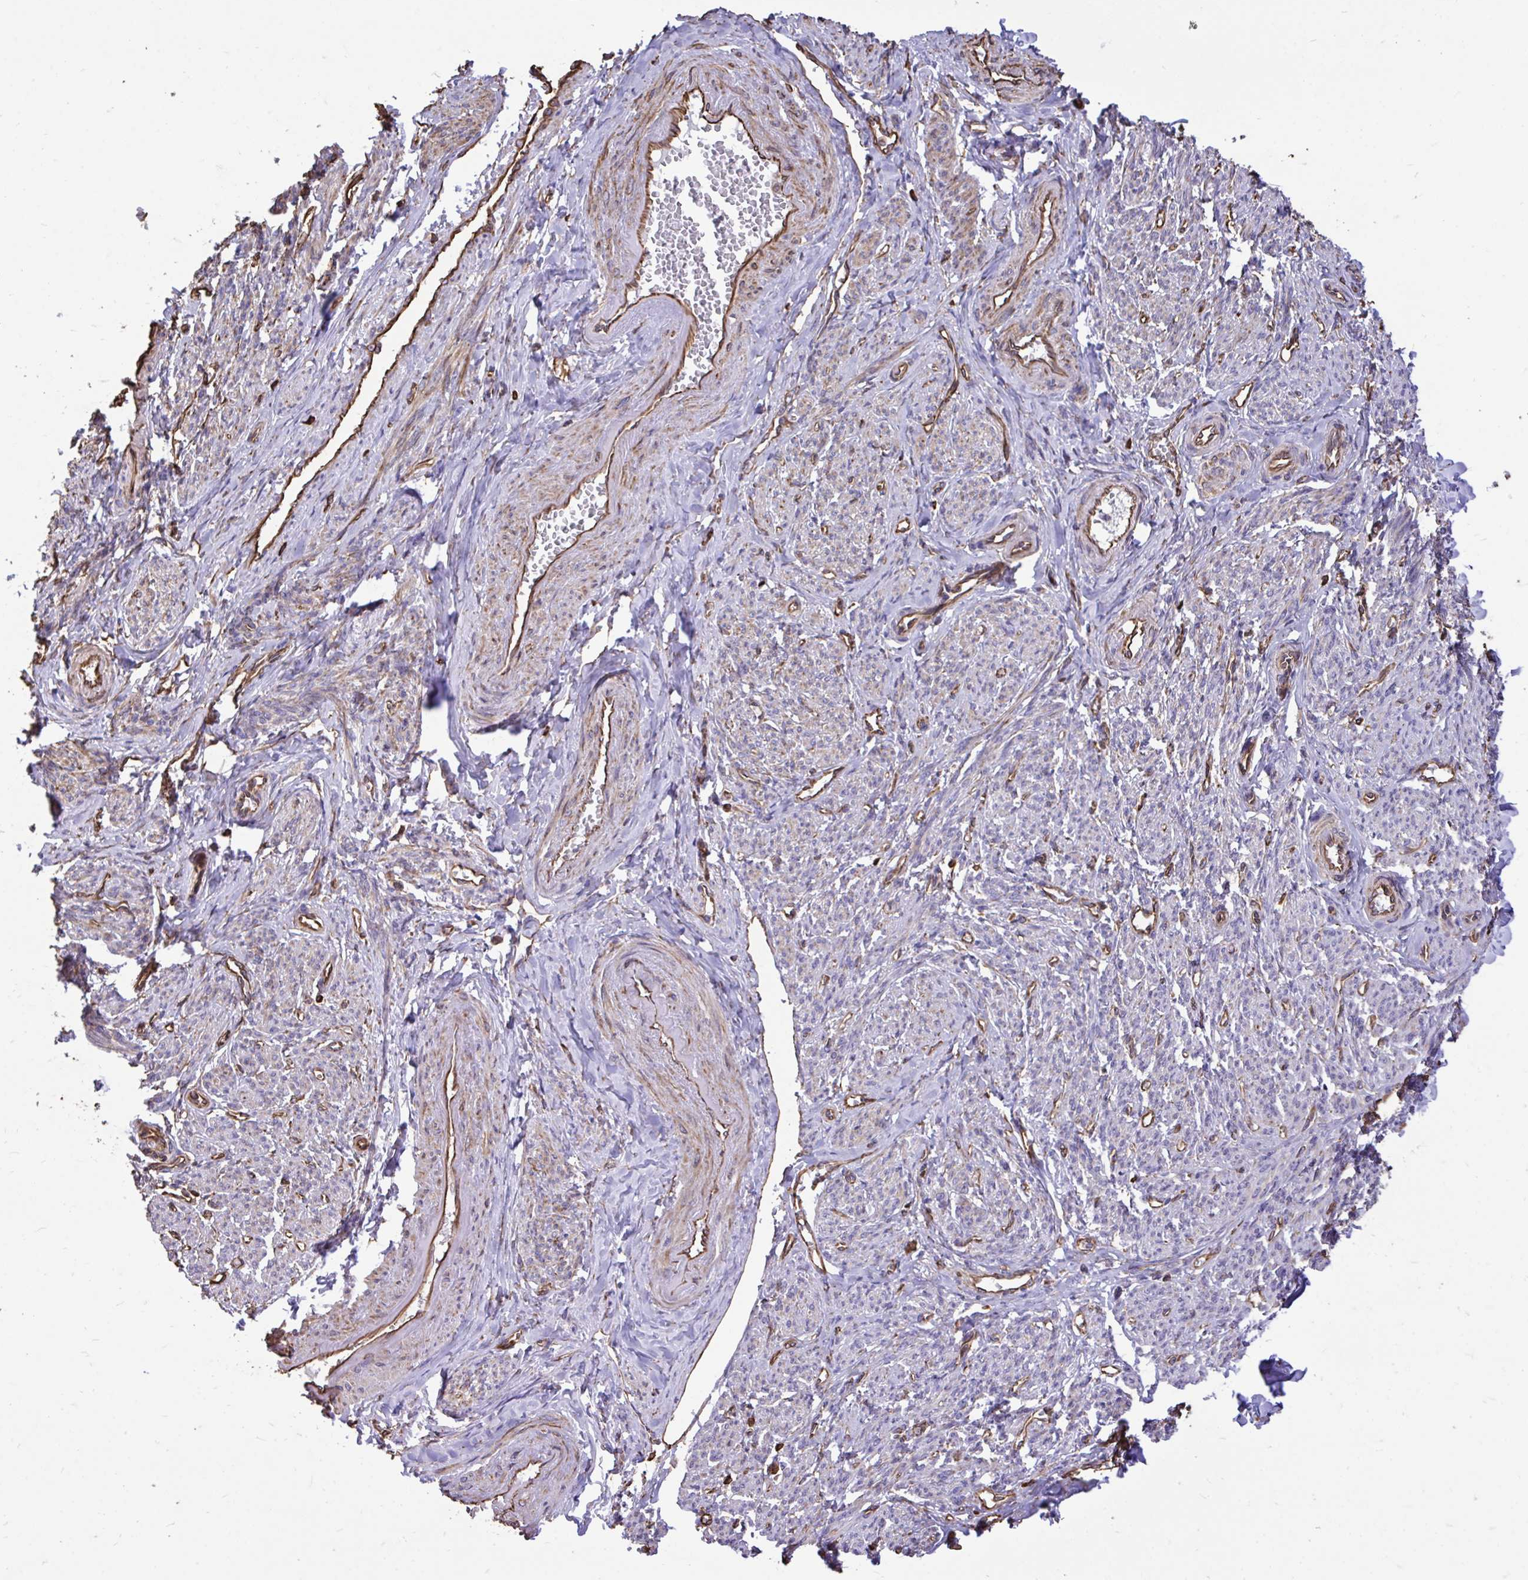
{"staining": {"intensity": "moderate", "quantity": ">75%", "location": "cytoplasmic/membranous"}, "tissue": "smooth muscle", "cell_type": "Smooth muscle cells", "image_type": "normal", "snomed": [{"axis": "morphology", "description": "Normal tissue, NOS"}, {"axis": "topography", "description": "Smooth muscle"}], "caption": "A high-resolution micrograph shows immunohistochemistry (IHC) staining of unremarkable smooth muscle, which reveals moderate cytoplasmic/membranous staining in about >75% of smooth muscle cells. (DAB (3,3'-diaminobenzidine) = brown stain, brightfield microscopy at high magnification).", "gene": "RNF103", "patient": {"sex": "female", "age": 65}}